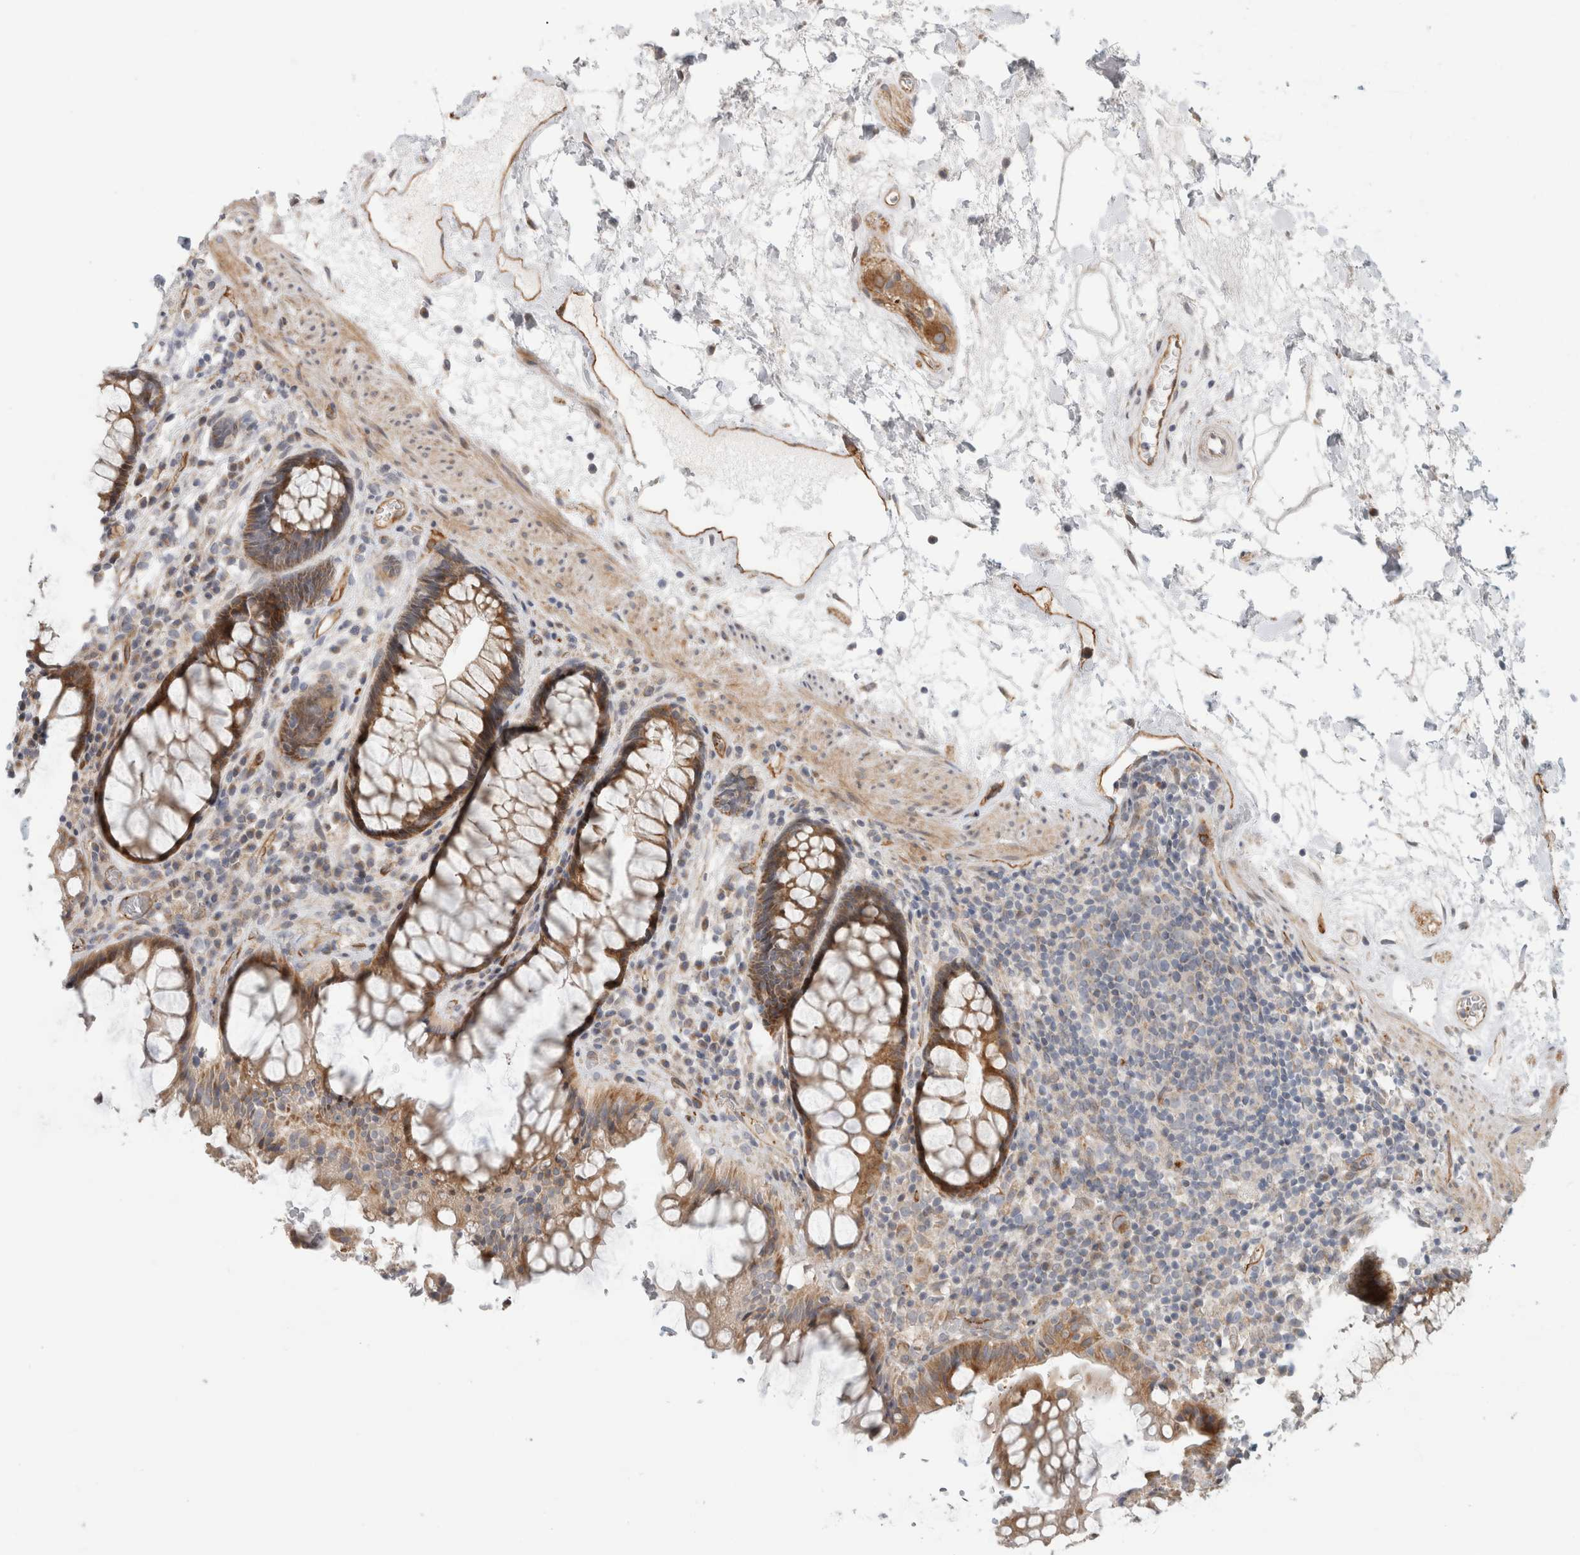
{"staining": {"intensity": "moderate", "quantity": ">75%", "location": "cytoplasmic/membranous"}, "tissue": "rectum", "cell_type": "Glandular cells", "image_type": "normal", "snomed": [{"axis": "morphology", "description": "Normal tissue, NOS"}, {"axis": "topography", "description": "Rectum"}], "caption": "Moderate cytoplasmic/membranous protein expression is identified in approximately >75% of glandular cells in rectum.", "gene": "KPNA5", "patient": {"sex": "male", "age": 64}}